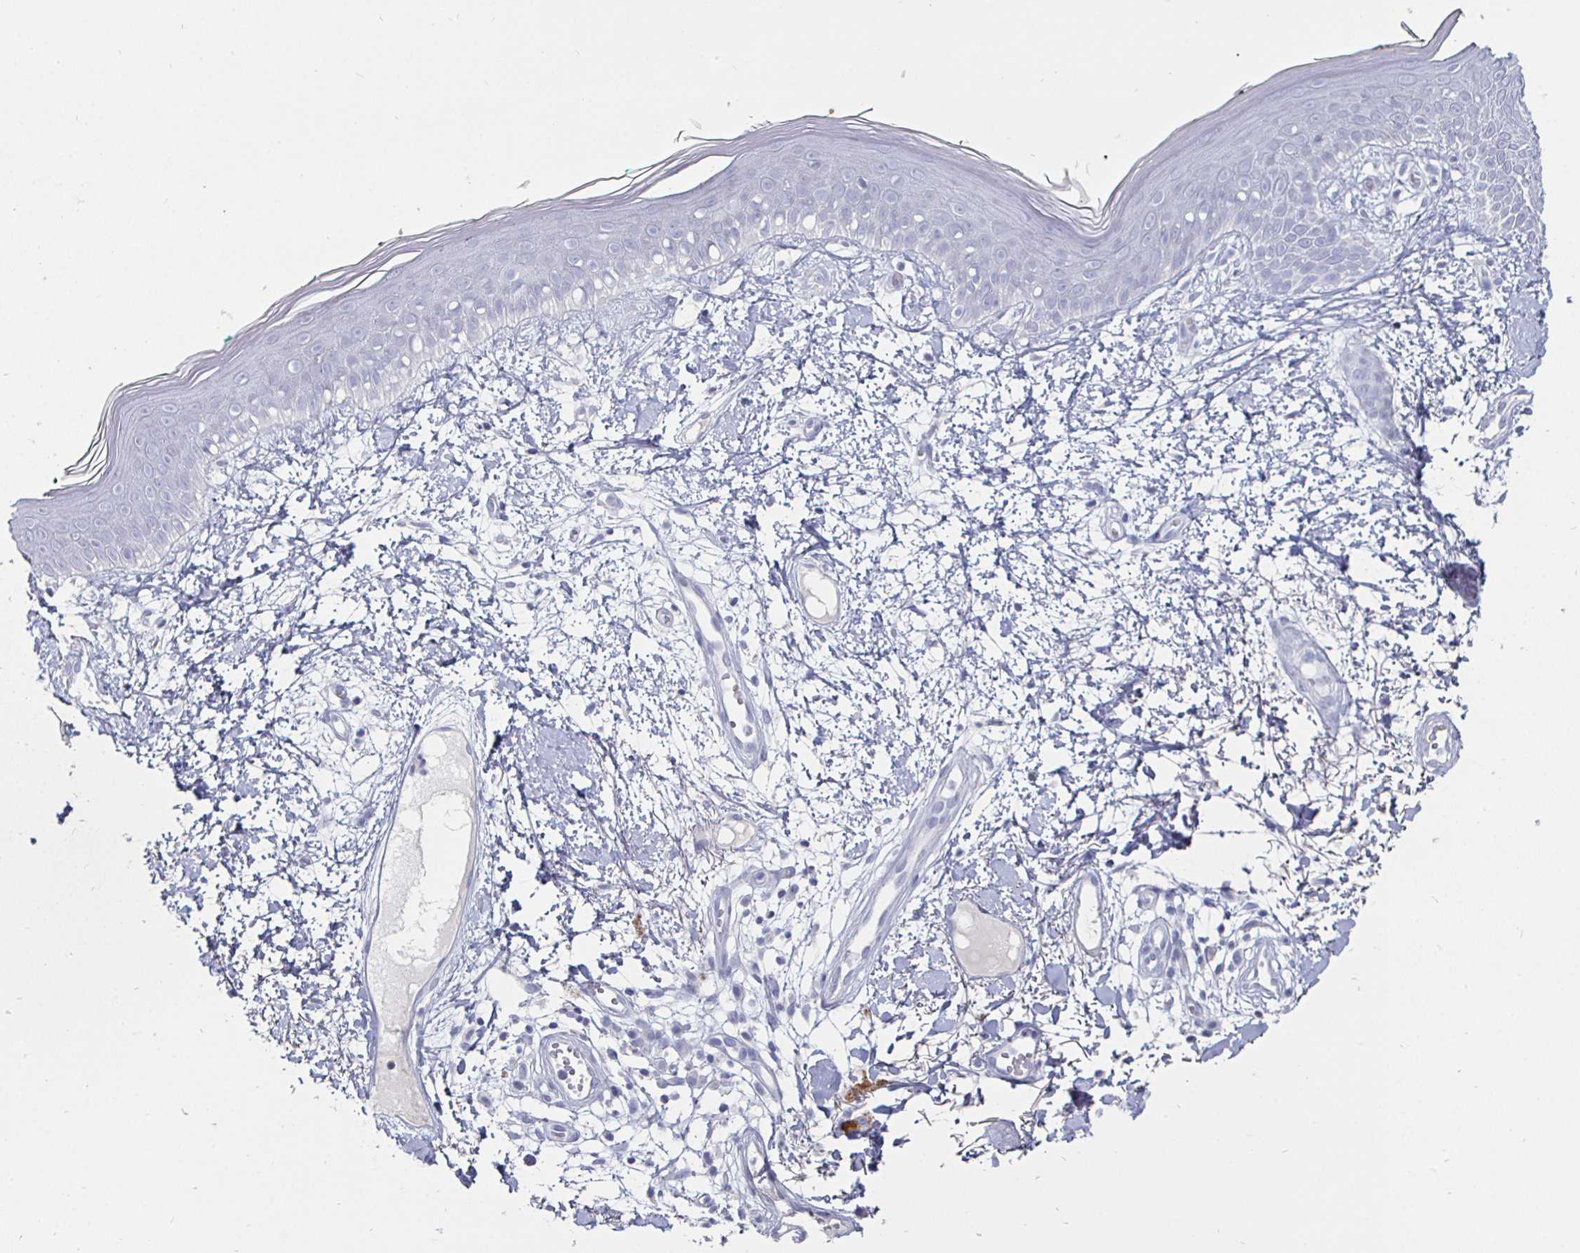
{"staining": {"intensity": "negative", "quantity": "none", "location": "none"}, "tissue": "skin", "cell_type": "Fibroblasts", "image_type": "normal", "snomed": [{"axis": "morphology", "description": "Normal tissue, NOS"}, {"axis": "topography", "description": "Skin"}], "caption": "DAB immunohistochemical staining of benign skin shows no significant positivity in fibroblasts.", "gene": "ENPP1", "patient": {"sex": "female", "age": 34}}